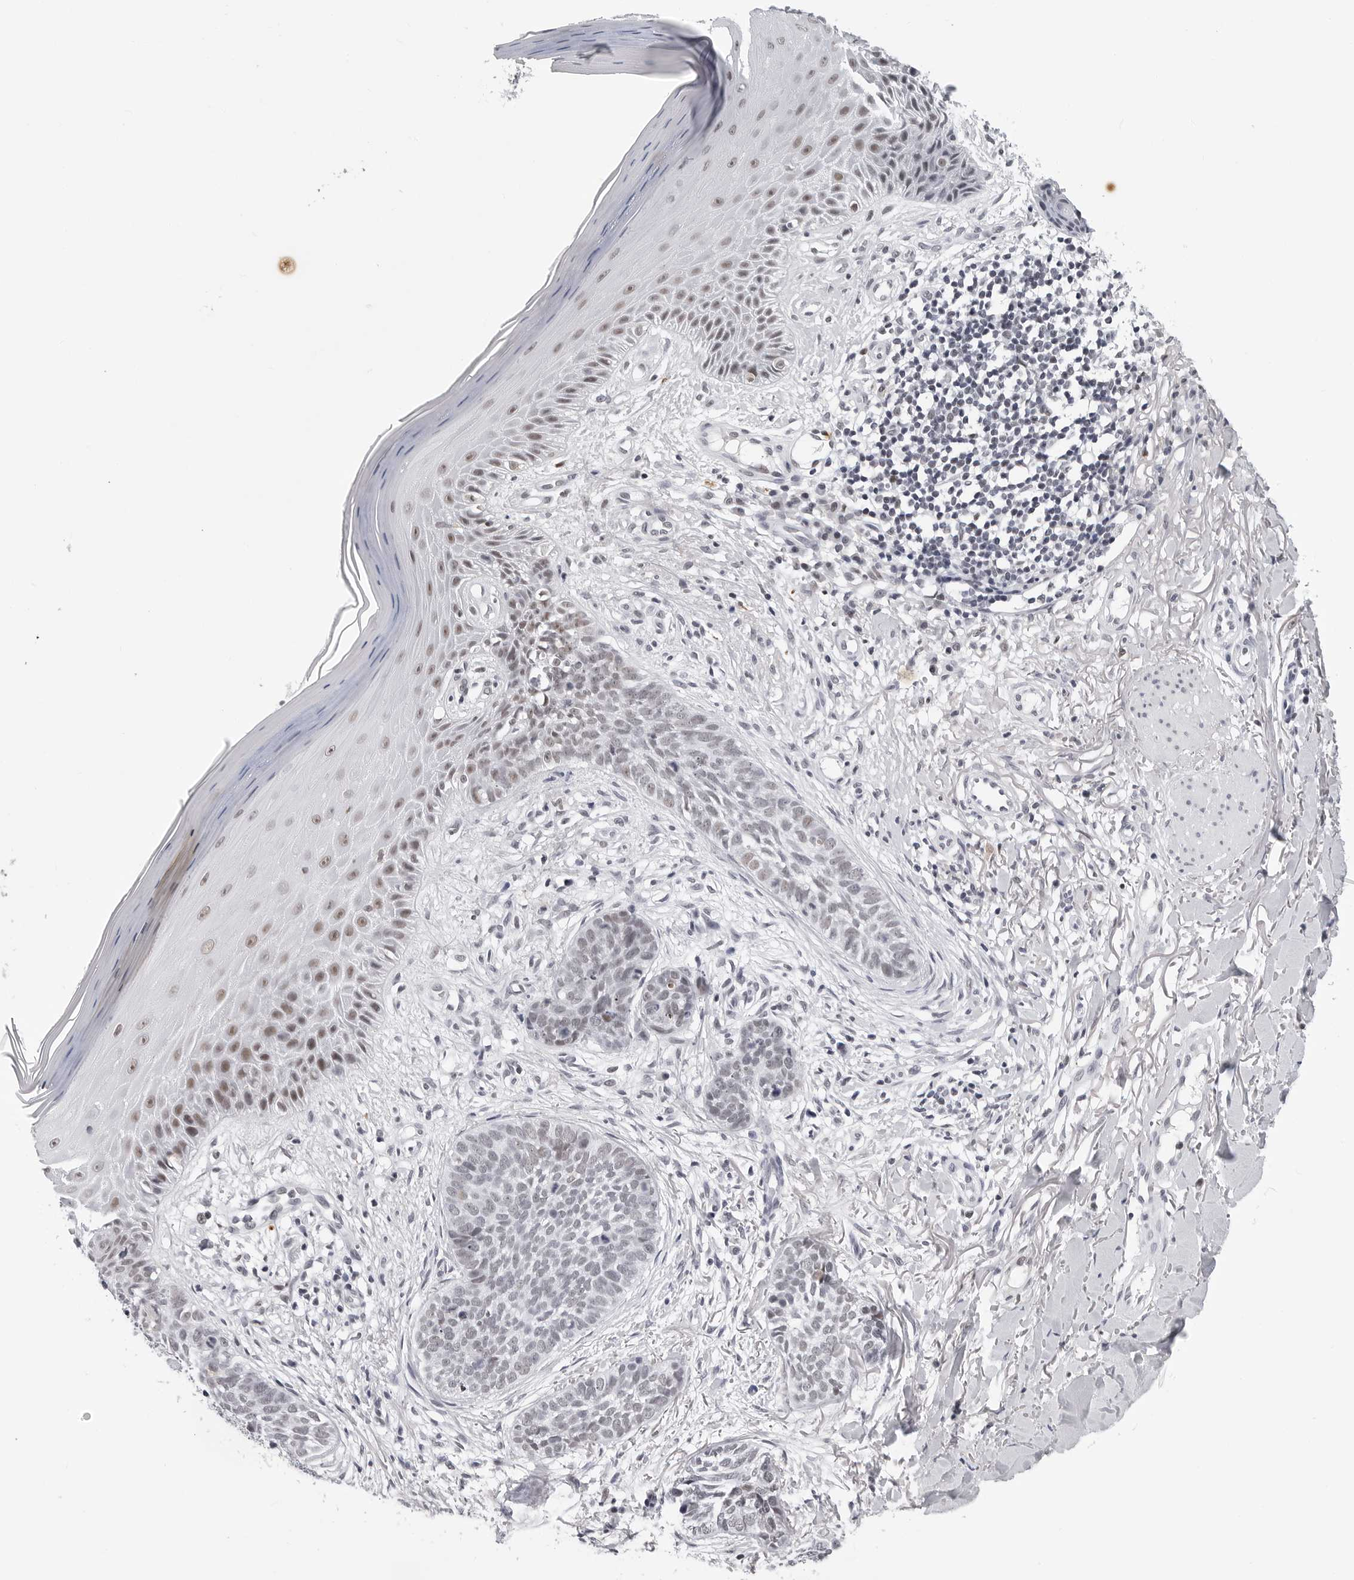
{"staining": {"intensity": "weak", "quantity": "<25%", "location": "nuclear"}, "tissue": "skin cancer", "cell_type": "Tumor cells", "image_type": "cancer", "snomed": [{"axis": "morphology", "description": "Normal tissue, NOS"}, {"axis": "morphology", "description": "Basal cell carcinoma"}, {"axis": "topography", "description": "Skin"}], "caption": "Tumor cells are negative for protein expression in human skin cancer. (DAB (3,3'-diaminobenzidine) IHC, high magnification).", "gene": "SF3B4", "patient": {"sex": "male", "age": 67}}